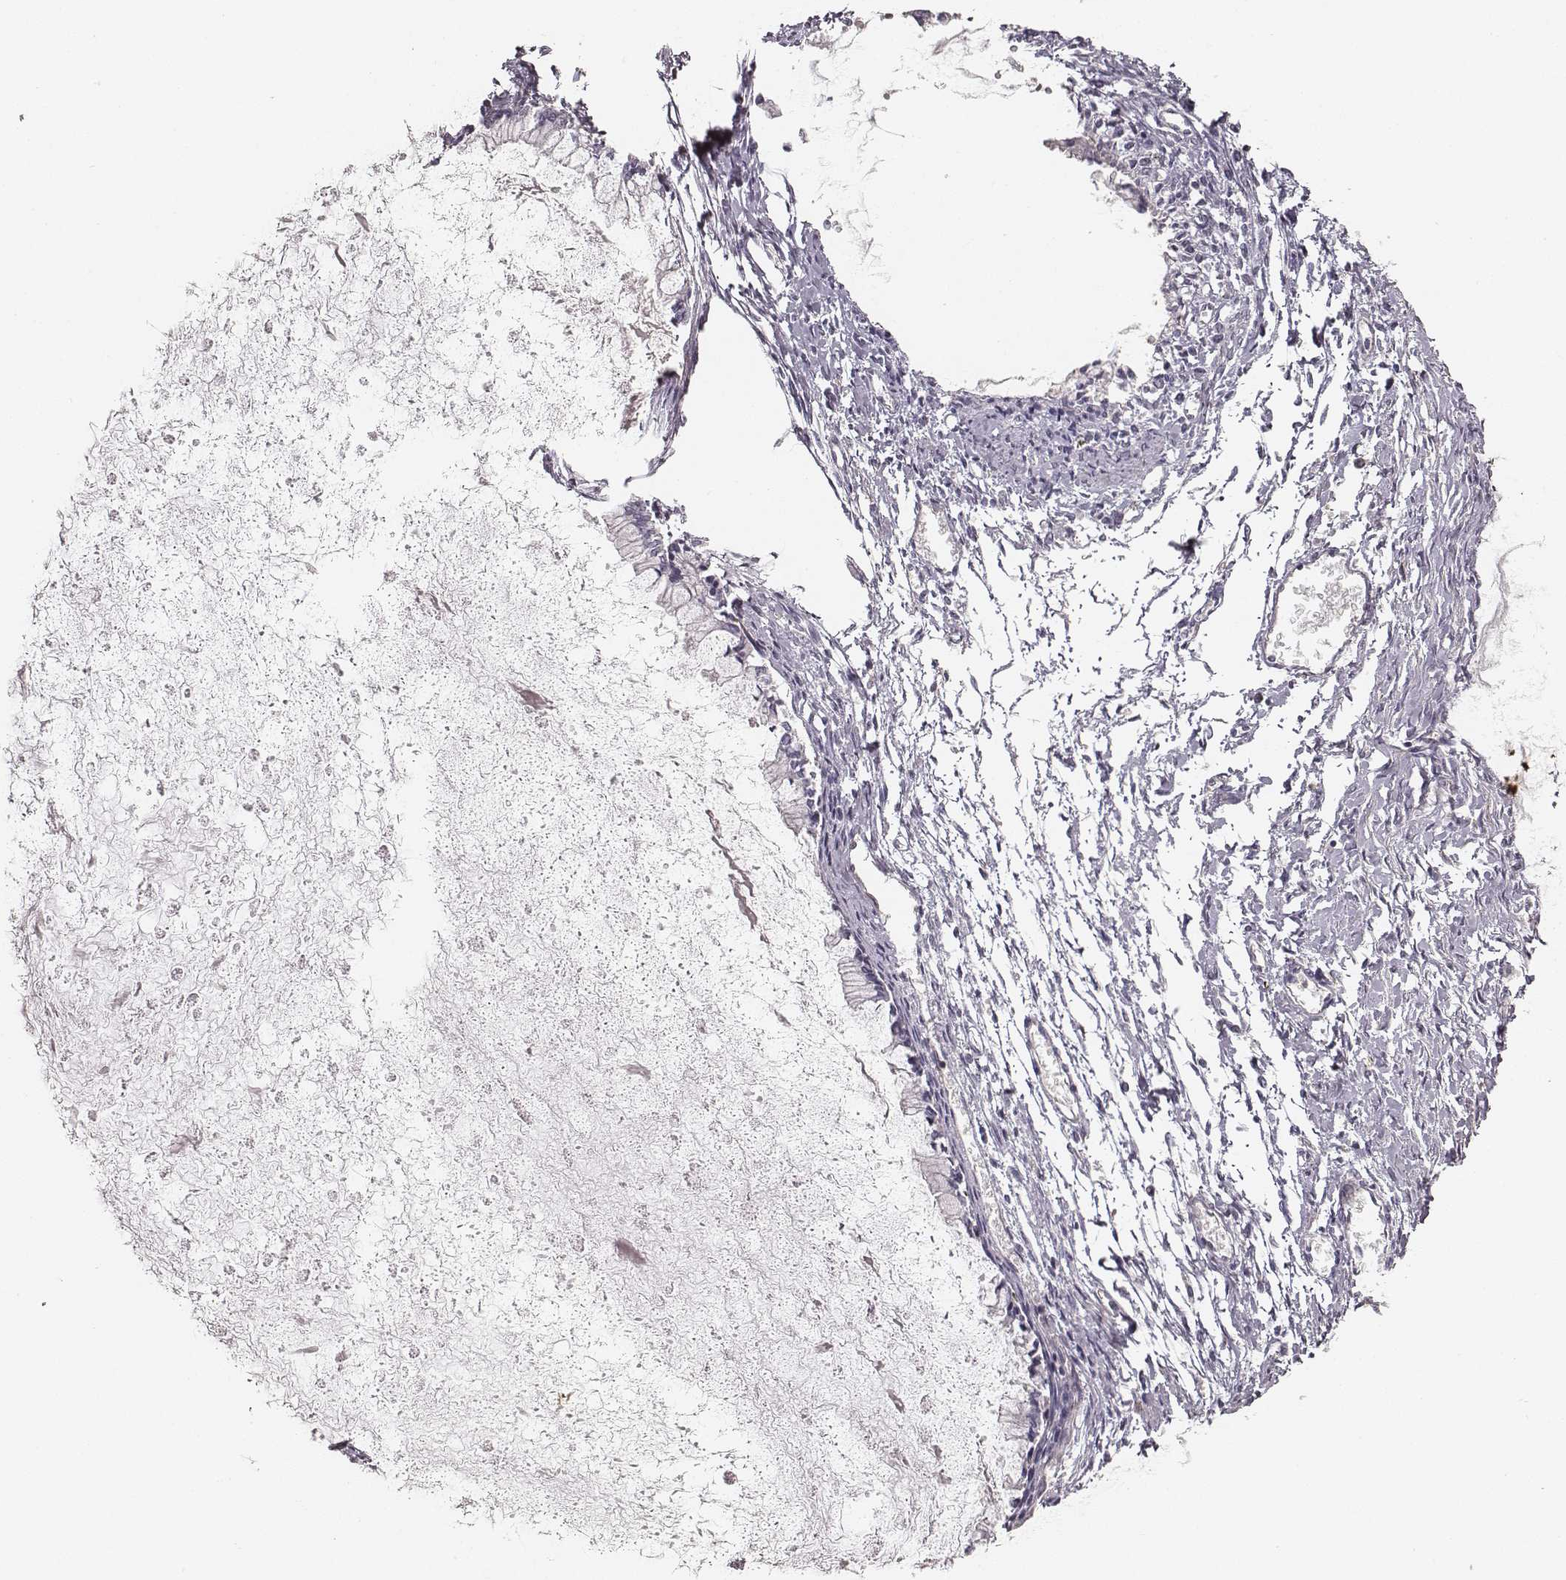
{"staining": {"intensity": "negative", "quantity": "none", "location": "none"}, "tissue": "ovarian cancer", "cell_type": "Tumor cells", "image_type": "cancer", "snomed": [{"axis": "morphology", "description": "Cystadenocarcinoma, mucinous, NOS"}, {"axis": "topography", "description": "Ovary"}], "caption": "Immunohistochemical staining of ovarian cancer (mucinous cystadenocarcinoma) displays no significant staining in tumor cells. (DAB immunohistochemistry, high magnification).", "gene": "ZYX", "patient": {"sex": "female", "age": 67}}